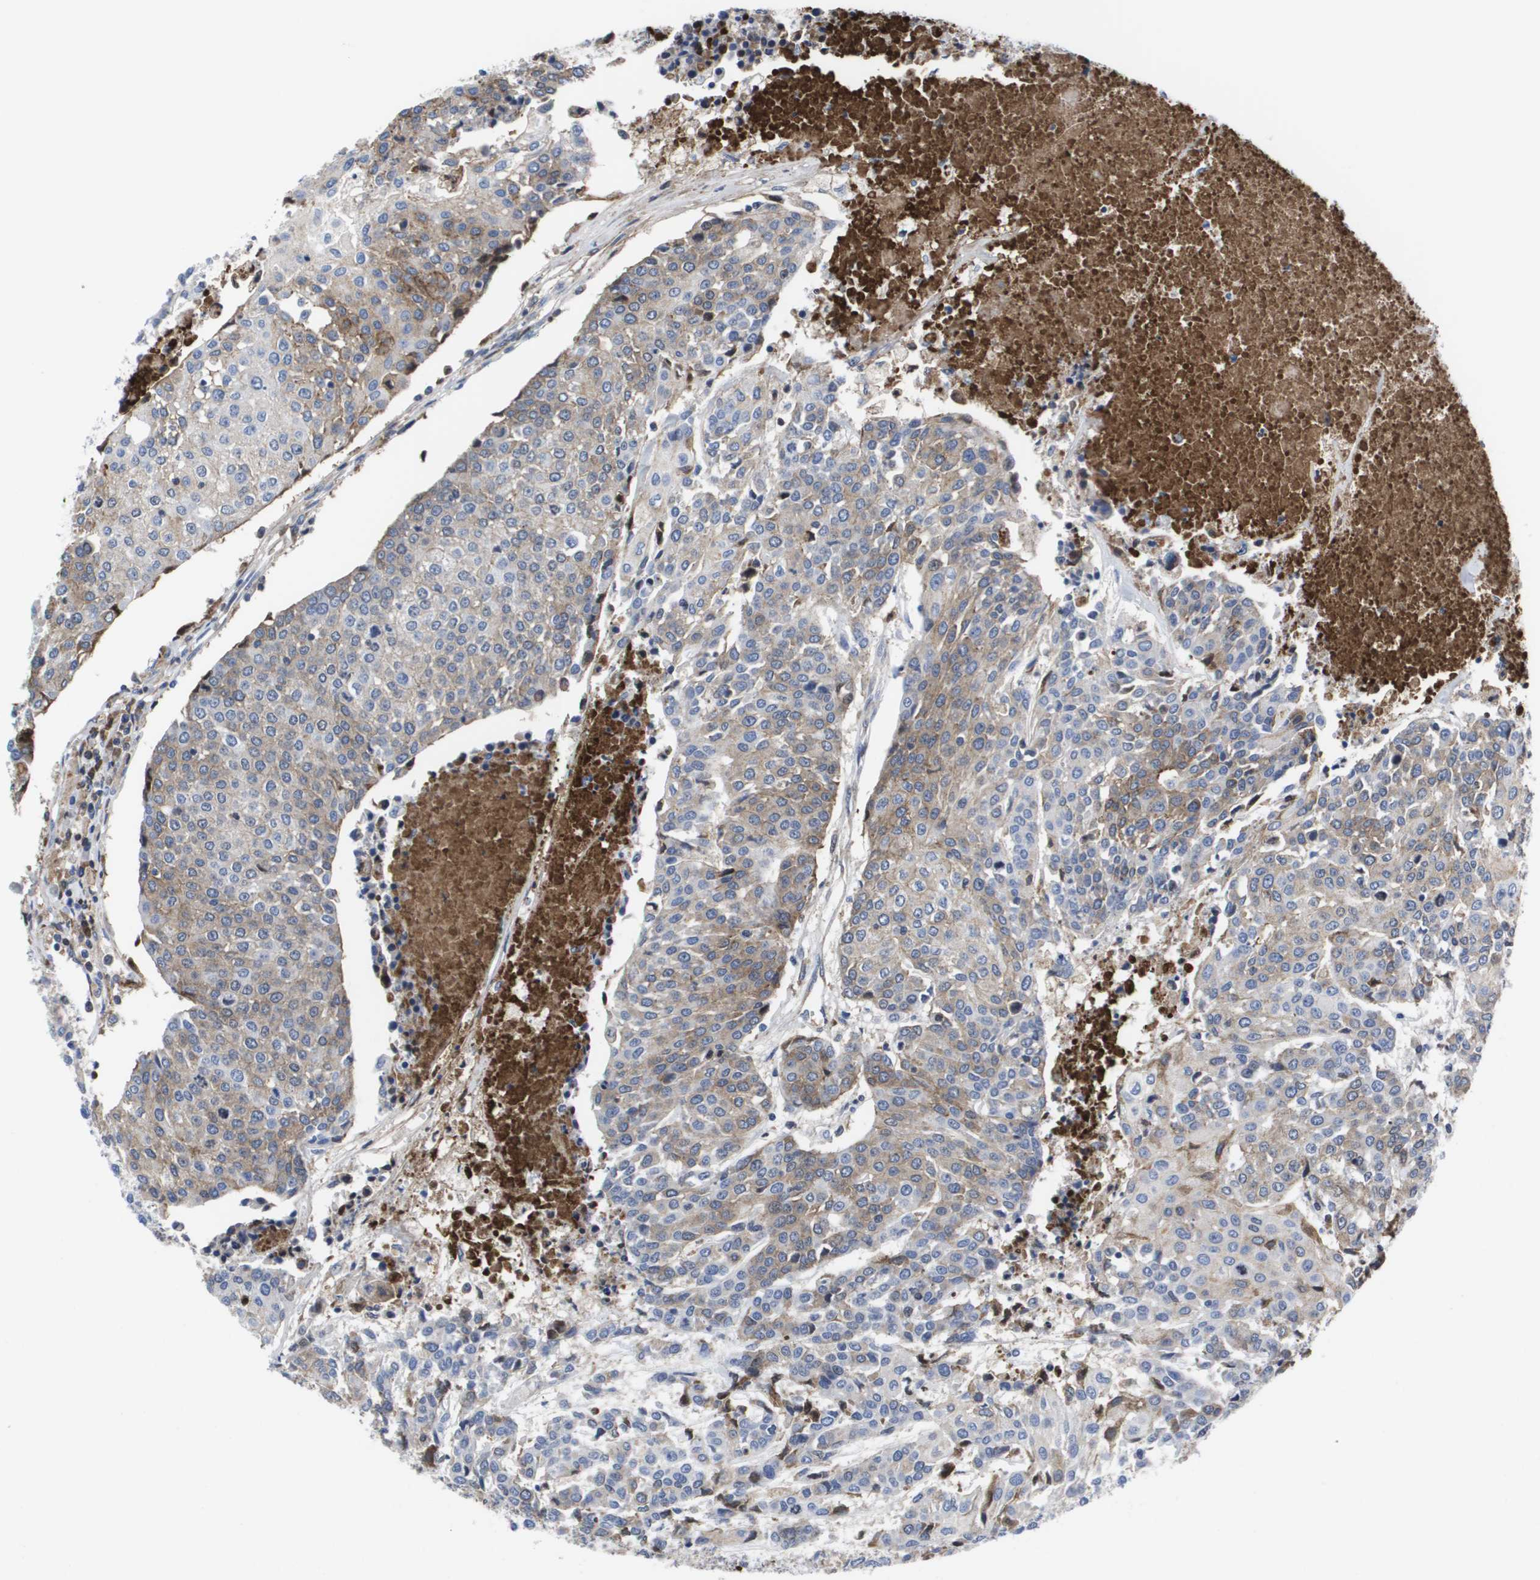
{"staining": {"intensity": "weak", "quantity": ">75%", "location": "cytoplasmic/membranous"}, "tissue": "urothelial cancer", "cell_type": "Tumor cells", "image_type": "cancer", "snomed": [{"axis": "morphology", "description": "Urothelial carcinoma, High grade"}, {"axis": "topography", "description": "Urinary bladder"}], "caption": "The histopathology image exhibits a brown stain indicating the presence of a protein in the cytoplasmic/membranous of tumor cells in urothelial cancer. (brown staining indicates protein expression, while blue staining denotes nuclei).", "gene": "SERPINC1", "patient": {"sex": "female", "age": 85}}